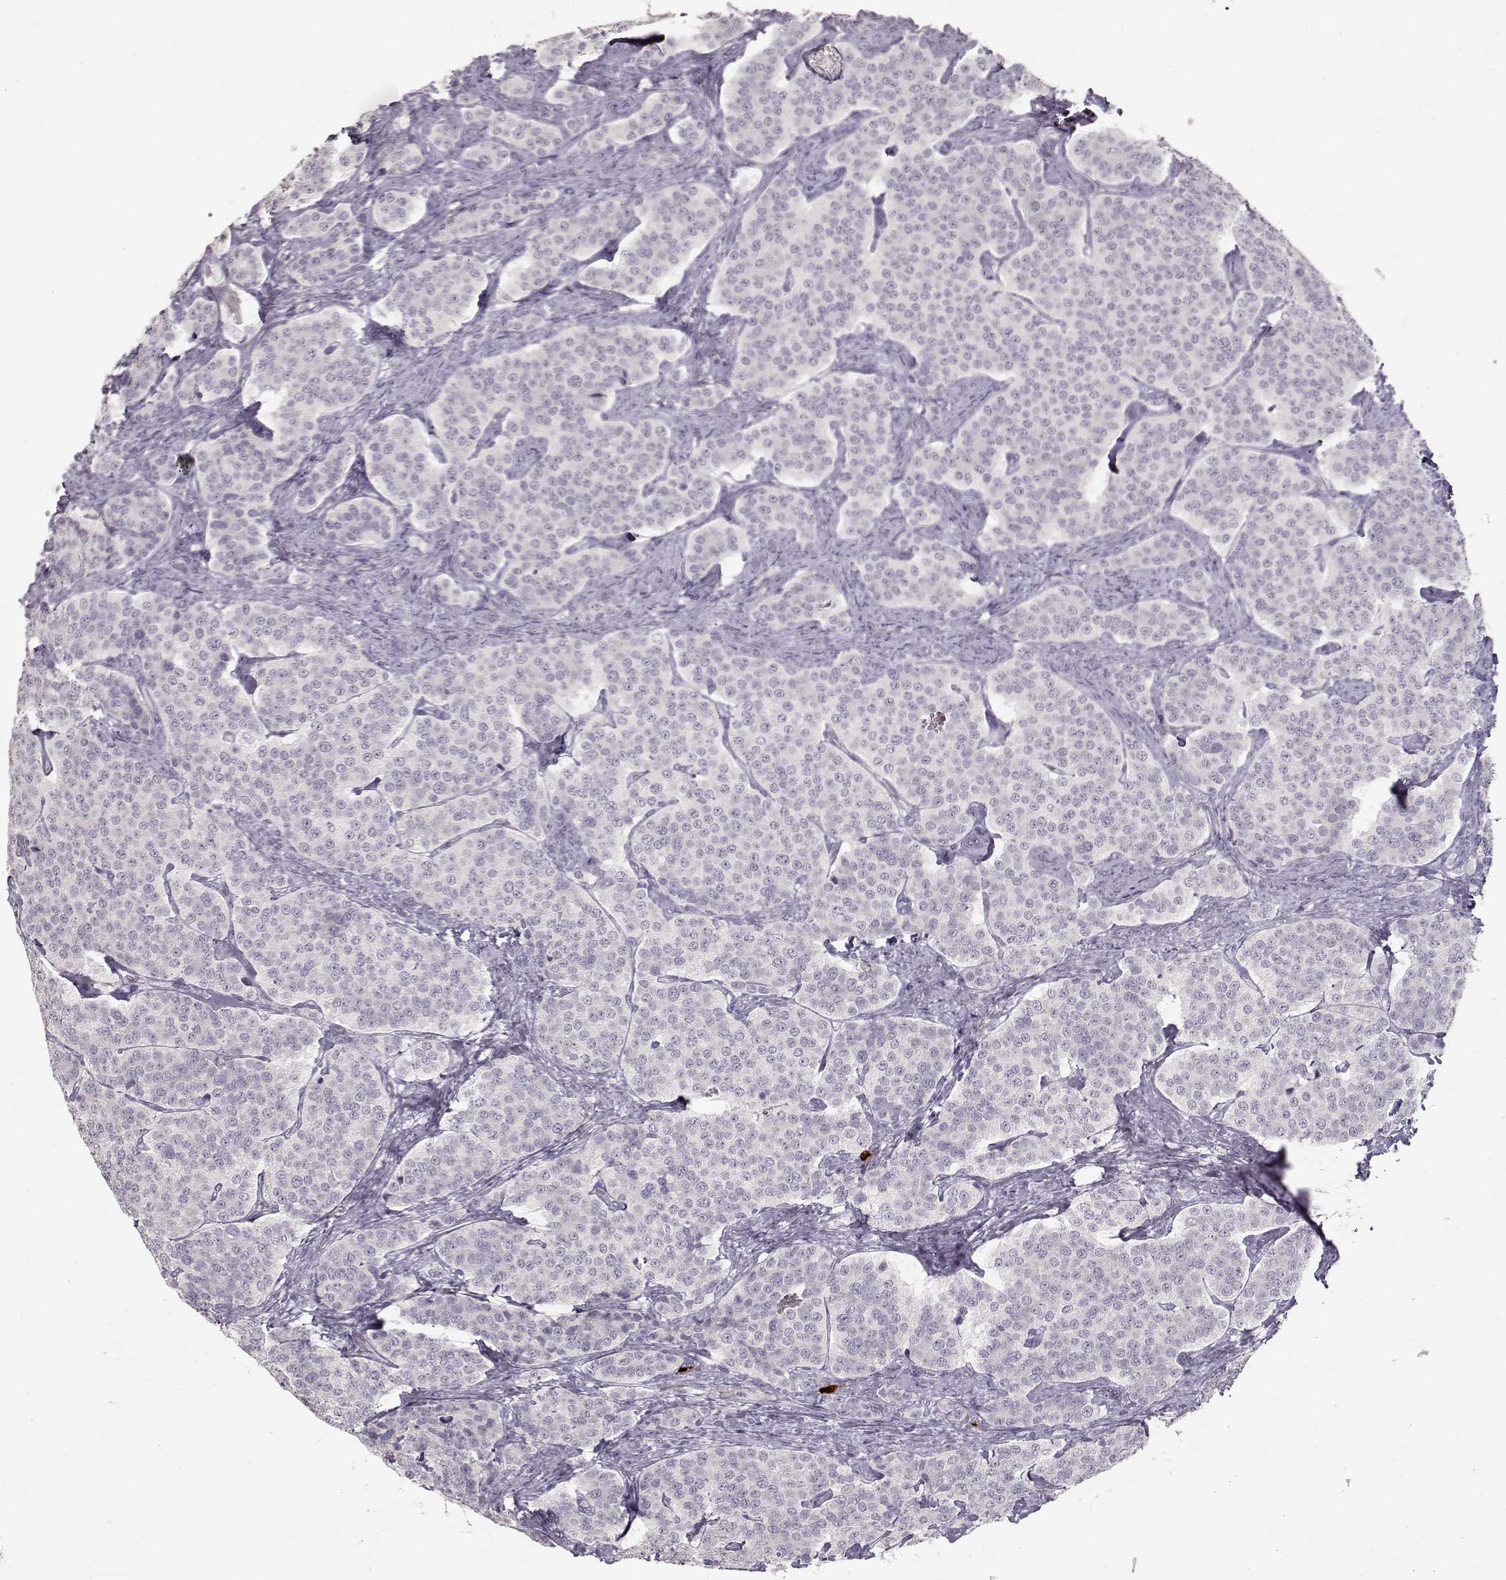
{"staining": {"intensity": "negative", "quantity": "none", "location": "none"}, "tissue": "carcinoid", "cell_type": "Tumor cells", "image_type": "cancer", "snomed": [{"axis": "morphology", "description": "Carcinoid, malignant, NOS"}, {"axis": "topography", "description": "Small intestine"}], "caption": "High power microscopy micrograph of an IHC histopathology image of carcinoid, revealing no significant positivity in tumor cells.", "gene": "S100B", "patient": {"sex": "female", "age": 58}}